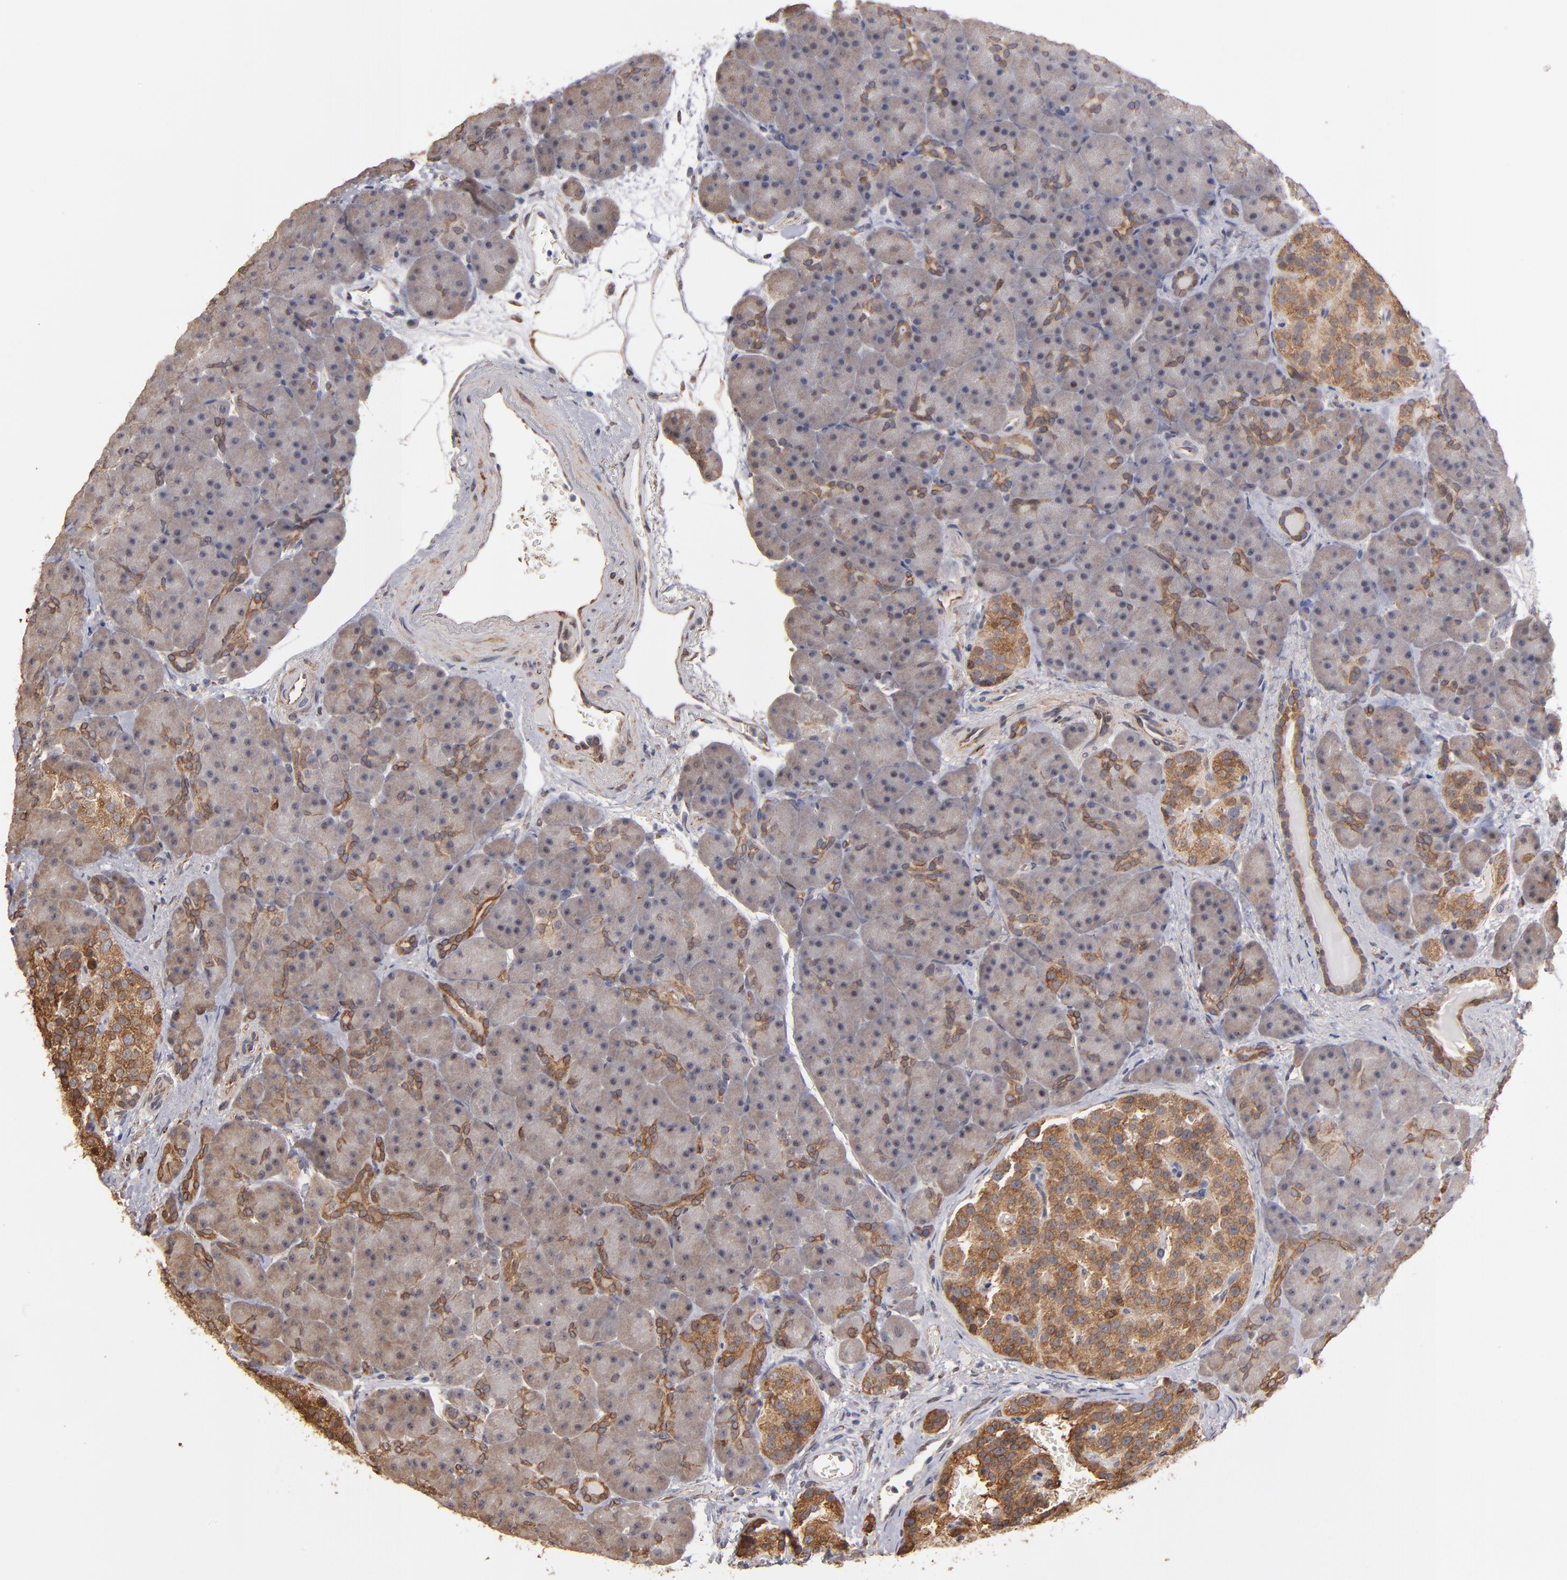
{"staining": {"intensity": "moderate", "quantity": "<25%", "location": "cytoplasmic/membranous"}, "tissue": "pancreas", "cell_type": "Exocrine glandular cells", "image_type": "normal", "snomed": [{"axis": "morphology", "description": "Normal tissue, NOS"}, {"axis": "topography", "description": "Pancreas"}], "caption": "DAB immunohistochemical staining of unremarkable human pancreas shows moderate cytoplasmic/membranous protein expression in approximately <25% of exocrine glandular cells.", "gene": "PGRMC1", "patient": {"sex": "male", "age": 66}}